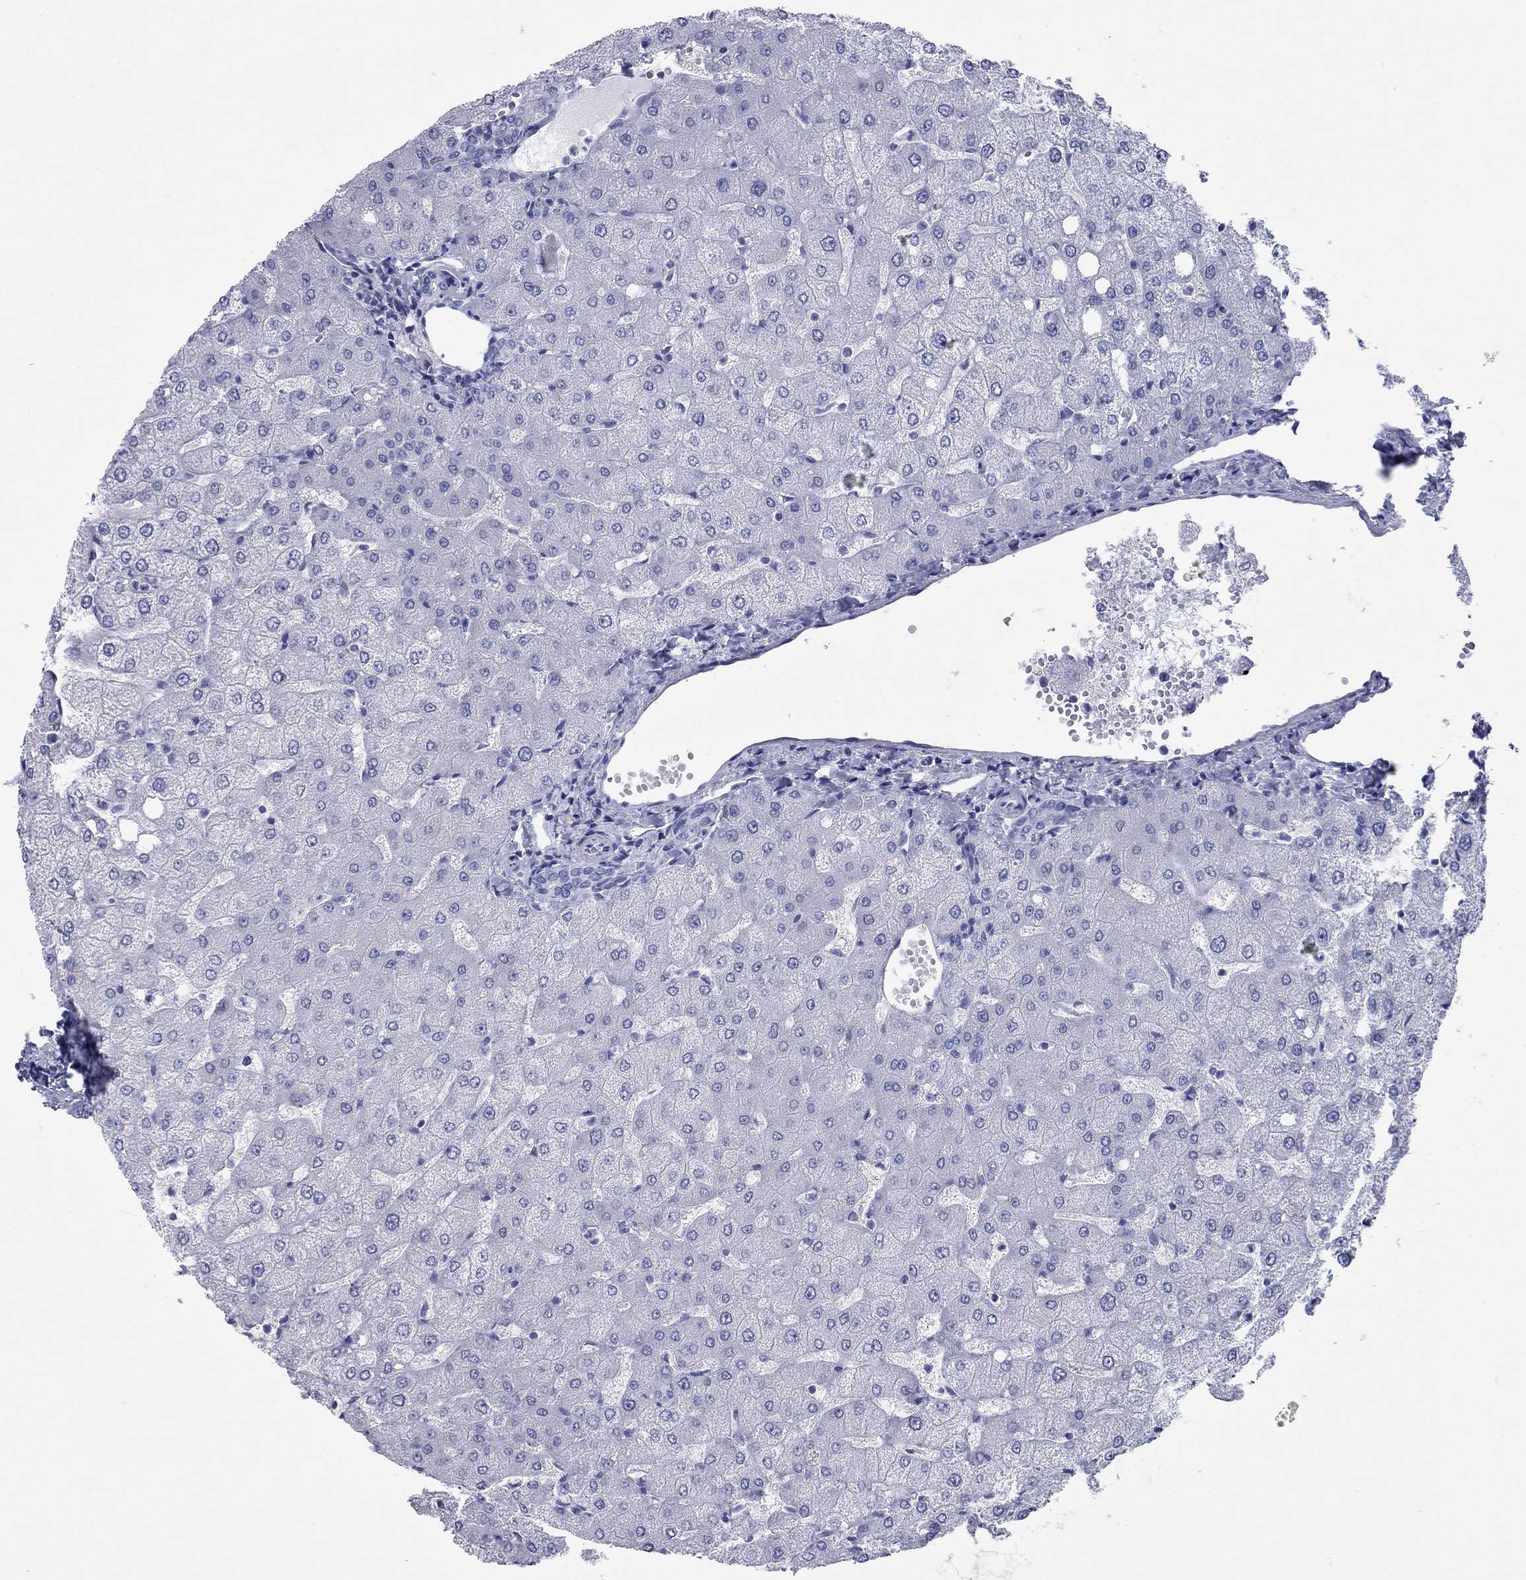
{"staining": {"intensity": "negative", "quantity": "none", "location": "none"}, "tissue": "liver", "cell_type": "Cholangiocytes", "image_type": "normal", "snomed": [{"axis": "morphology", "description": "Normal tissue, NOS"}, {"axis": "topography", "description": "Liver"}], "caption": "Cholangiocytes are negative for brown protein staining in normal liver. (DAB immunohistochemistry (IHC) visualized using brightfield microscopy, high magnification).", "gene": "CCNA1", "patient": {"sex": "female", "age": 54}}